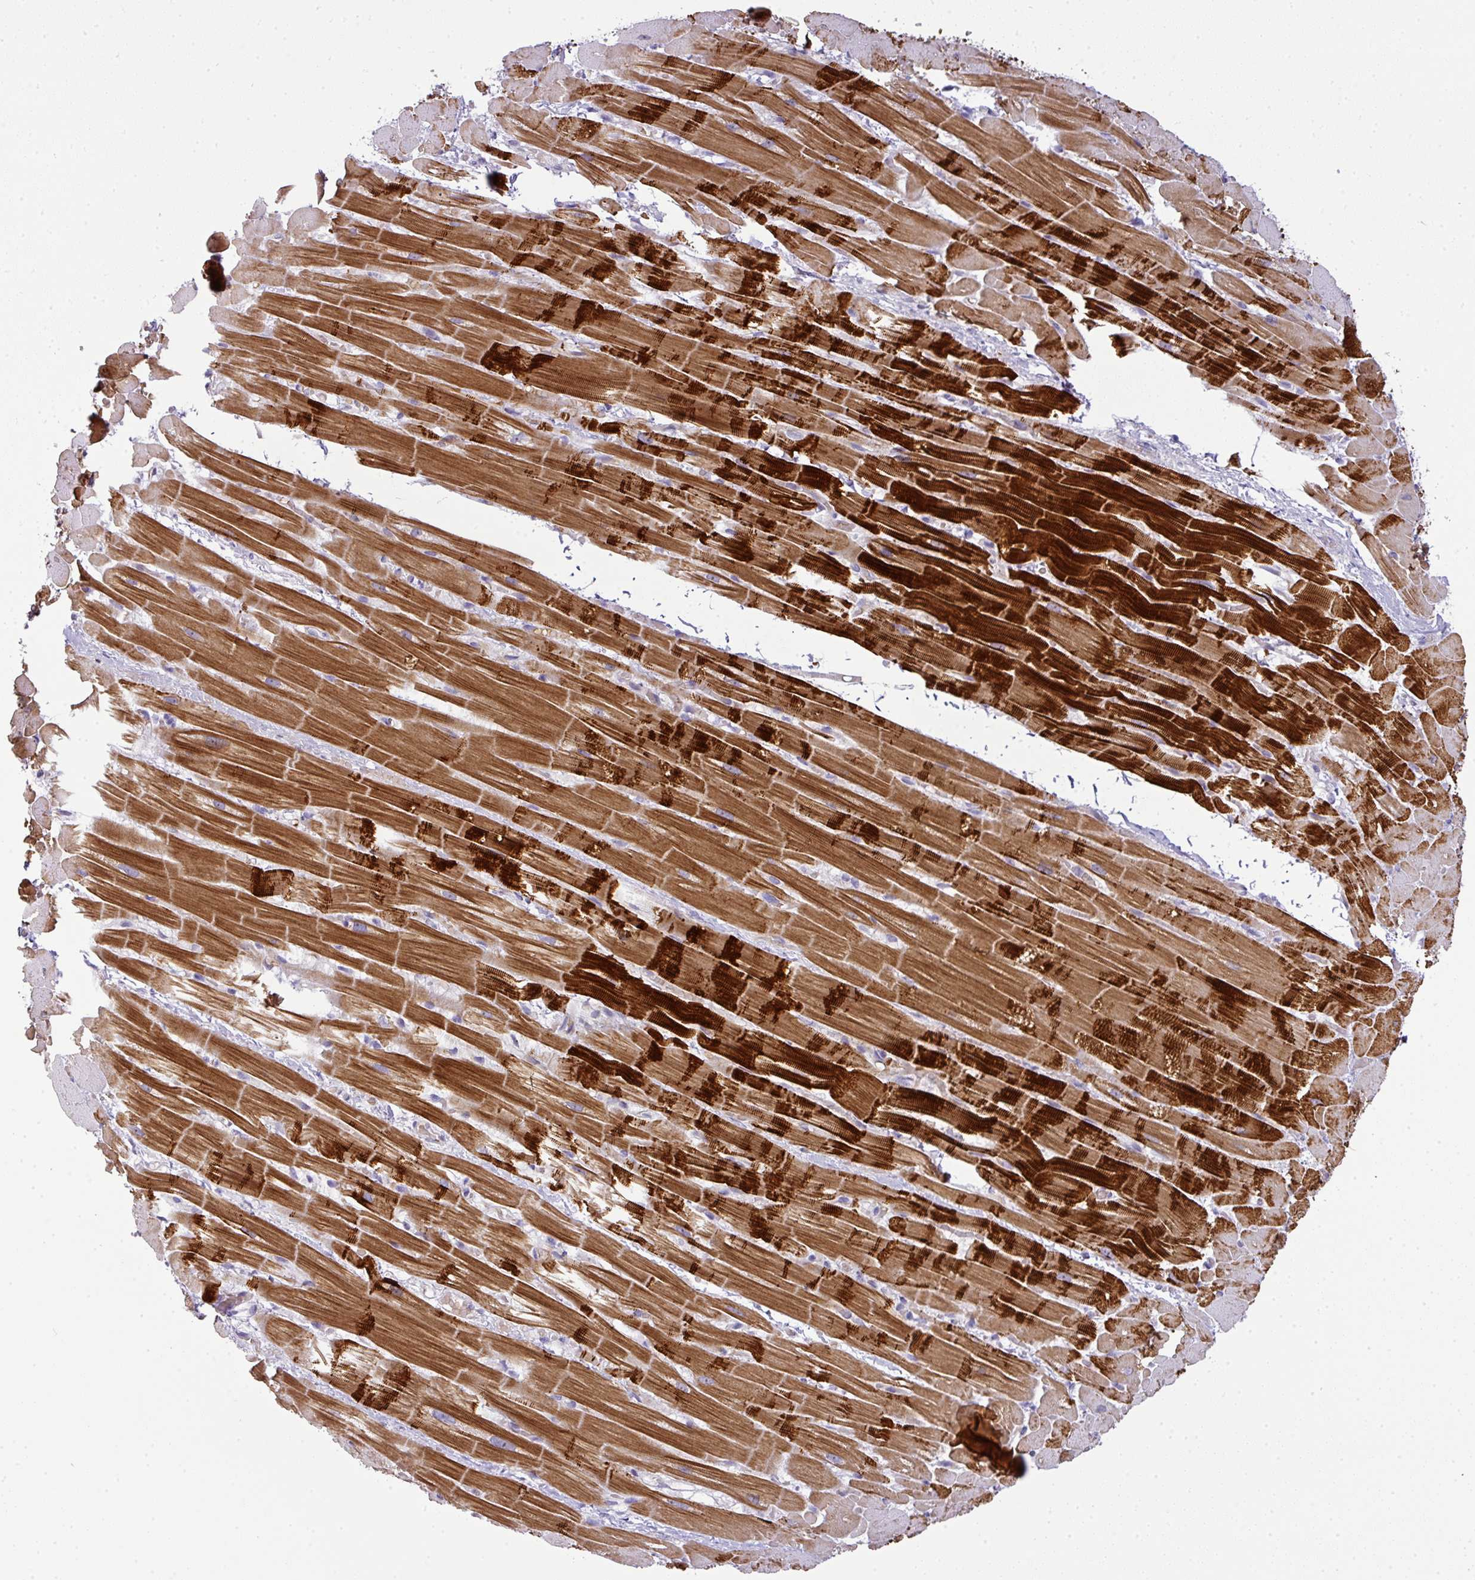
{"staining": {"intensity": "strong", "quantity": "25%-75%", "location": "cytoplasmic/membranous"}, "tissue": "heart muscle", "cell_type": "Cardiomyocytes", "image_type": "normal", "snomed": [{"axis": "morphology", "description": "Normal tissue, NOS"}, {"axis": "topography", "description": "Heart"}], "caption": "Immunohistochemical staining of unremarkable human heart muscle demonstrates high levels of strong cytoplasmic/membranous positivity in about 25%-75% of cardiomyocytes.", "gene": "ATP6V1F", "patient": {"sex": "male", "age": 37}}